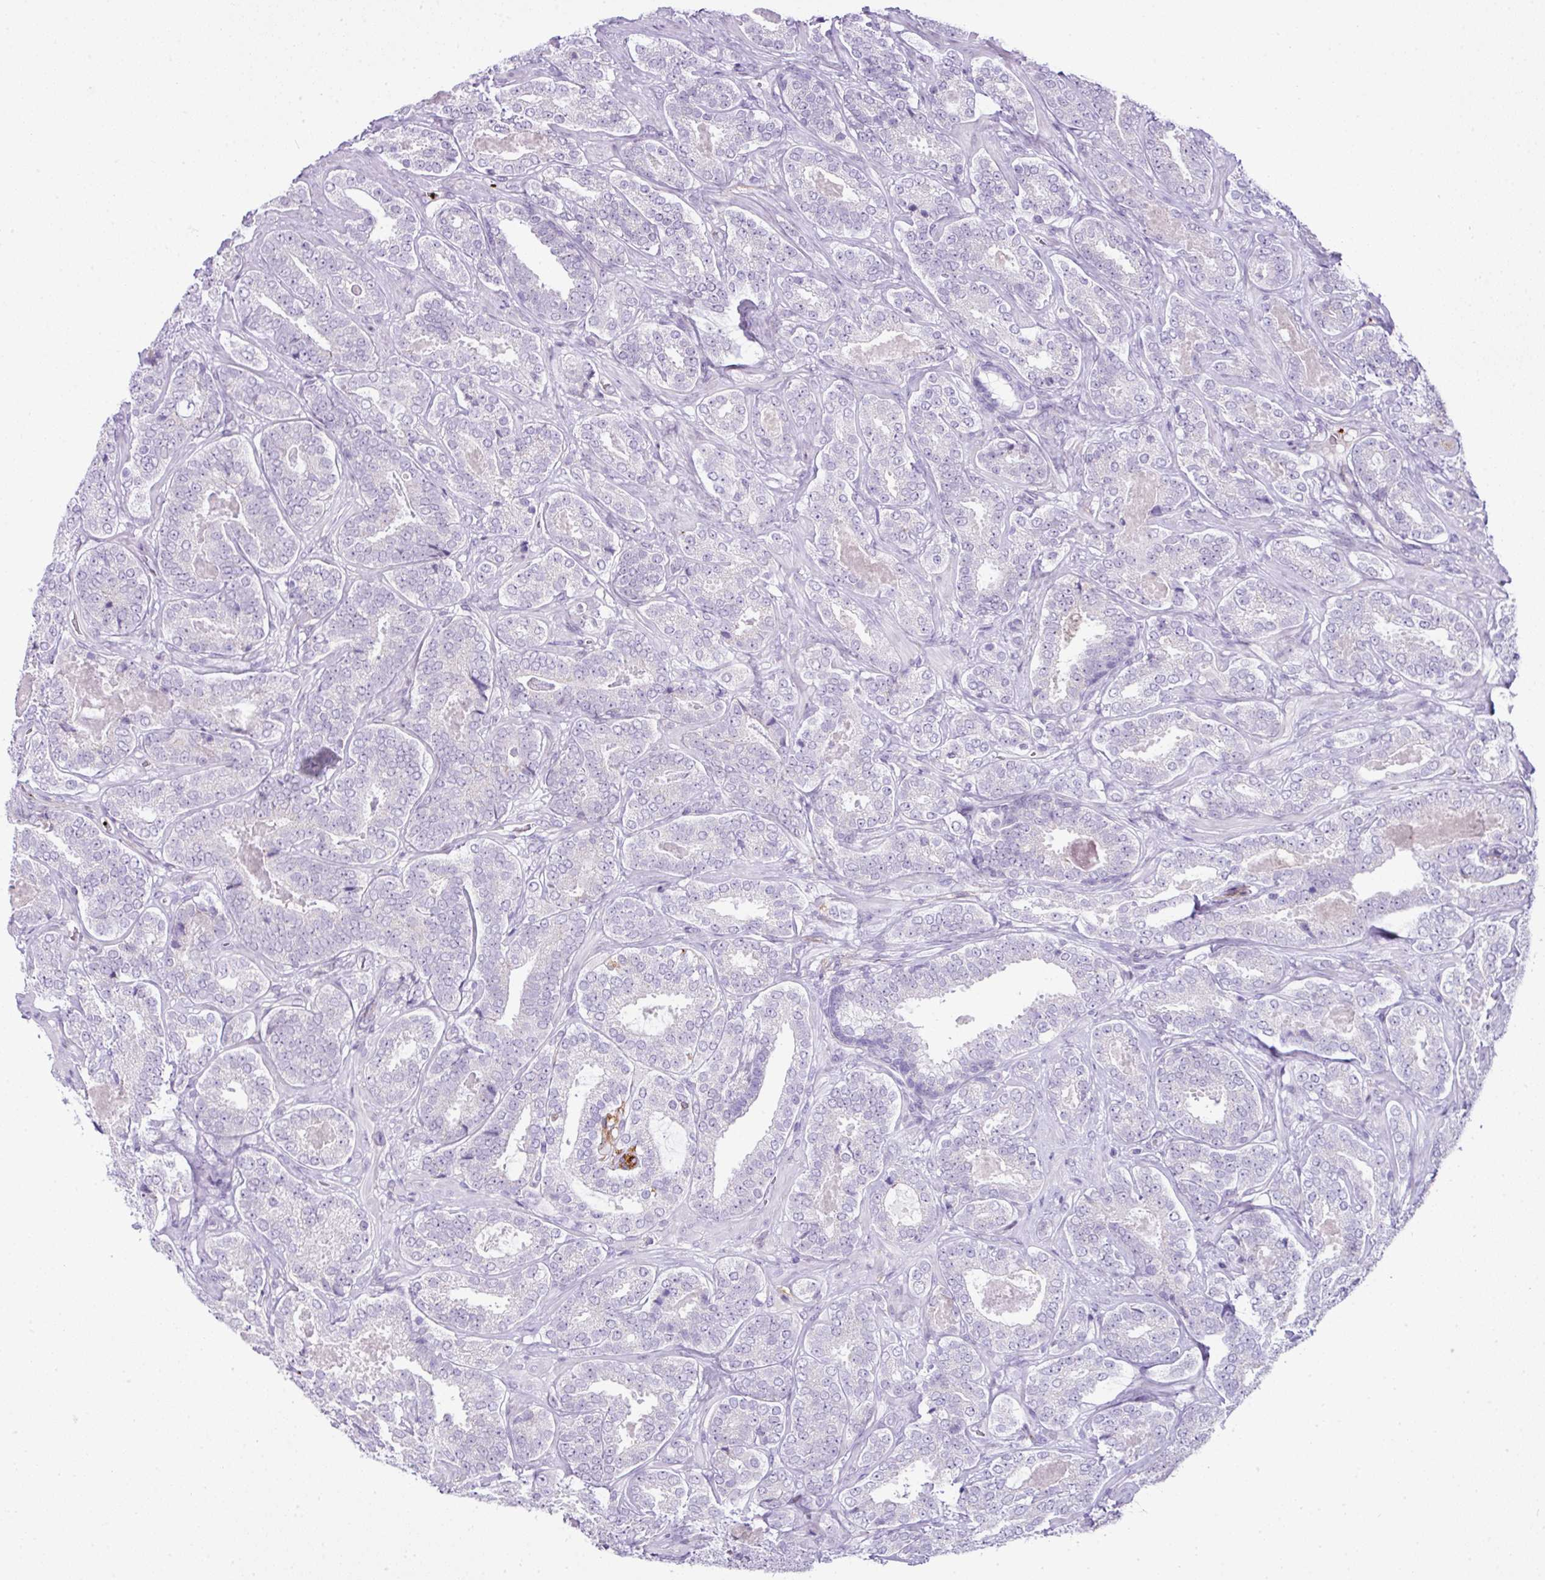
{"staining": {"intensity": "negative", "quantity": "none", "location": "none"}, "tissue": "prostate cancer", "cell_type": "Tumor cells", "image_type": "cancer", "snomed": [{"axis": "morphology", "description": "Adenocarcinoma, High grade"}, {"axis": "topography", "description": "Prostate"}], "caption": "Tumor cells are negative for brown protein staining in prostate high-grade adenocarcinoma.", "gene": "CMTM5", "patient": {"sex": "male", "age": 65}}